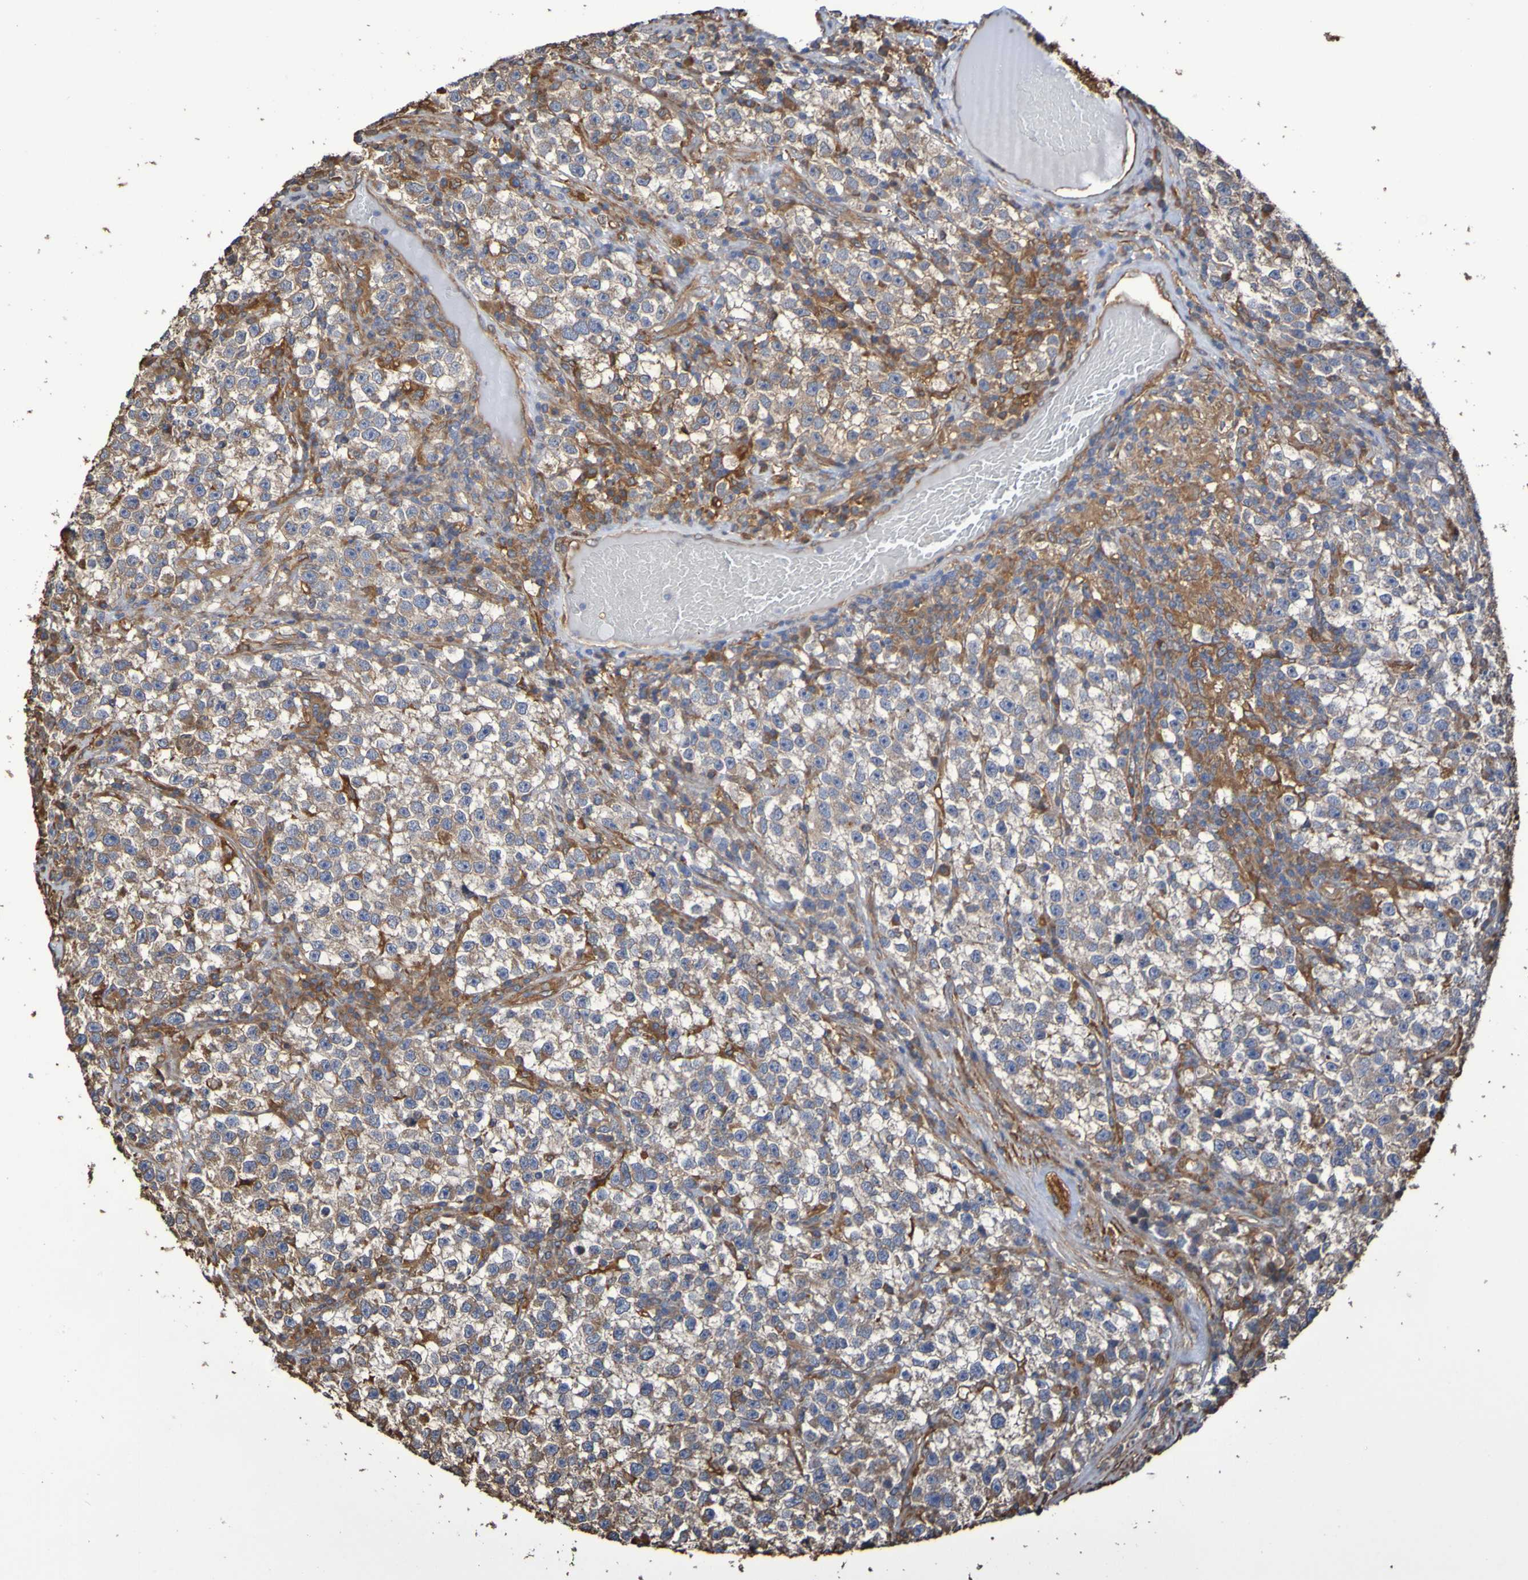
{"staining": {"intensity": "weak", "quantity": ">75%", "location": "cytoplasmic/membranous"}, "tissue": "testis cancer", "cell_type": "Tumor cells", "image_type": "cancer", "snomed": [{"axis": "morphology", "description": "Seminoma, NOS"}, {"axis": "topography", "description": "Testis"}], "caption": "Approximately >75% of tumor cells in human testis cancer (seminoma) display weak cytoplasmic/membranous protein staining as visualized by brown immunohistochemical staining.", "gene": "RAB11A", "patient": {"sex": "male", "age": 22}}